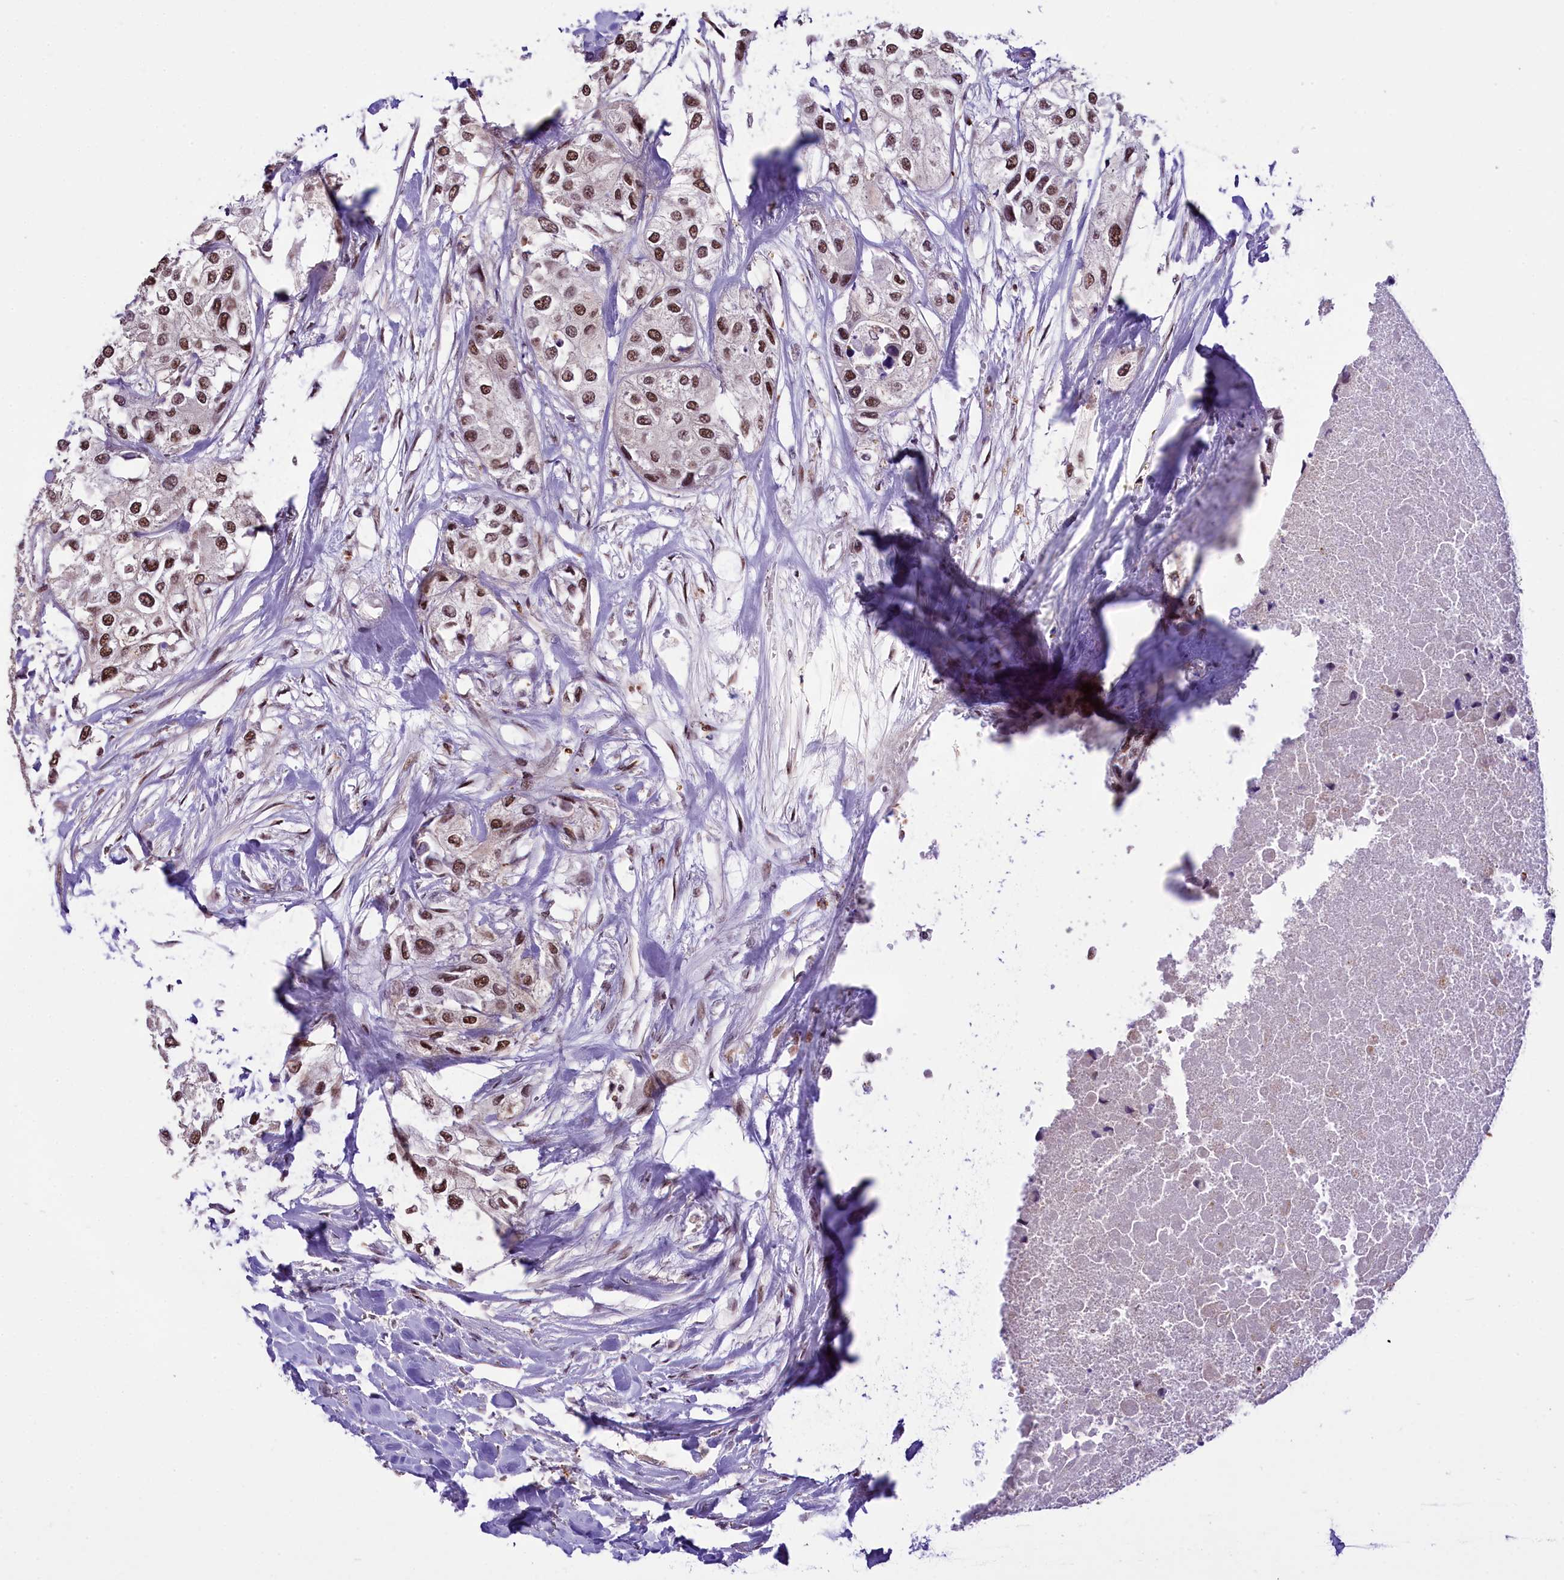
{"staining": {"intensity": "moderate", "quantity": ">75%", "location": "nuclear"}, "tissue": "urothelial cancer", "cell_type": "Tumor cells", "image_type": "cancer", "snomed": [{"axis": "morphology", "description": "Urothelial carcinoma, High grade"}, {"axis": "topography", "description": "Urinary bladder"}], "caption": "Moderate nuclear positivity is seen in about >75% of tumor cells in urothelial carcinoma (high-grade). (Stains: DAB in brown, nuclei in blue, Microscopy: brightfield microscopy at high magnification).", "gene": "MRPL54", "patient": {"sex": "male", "age": 64}}